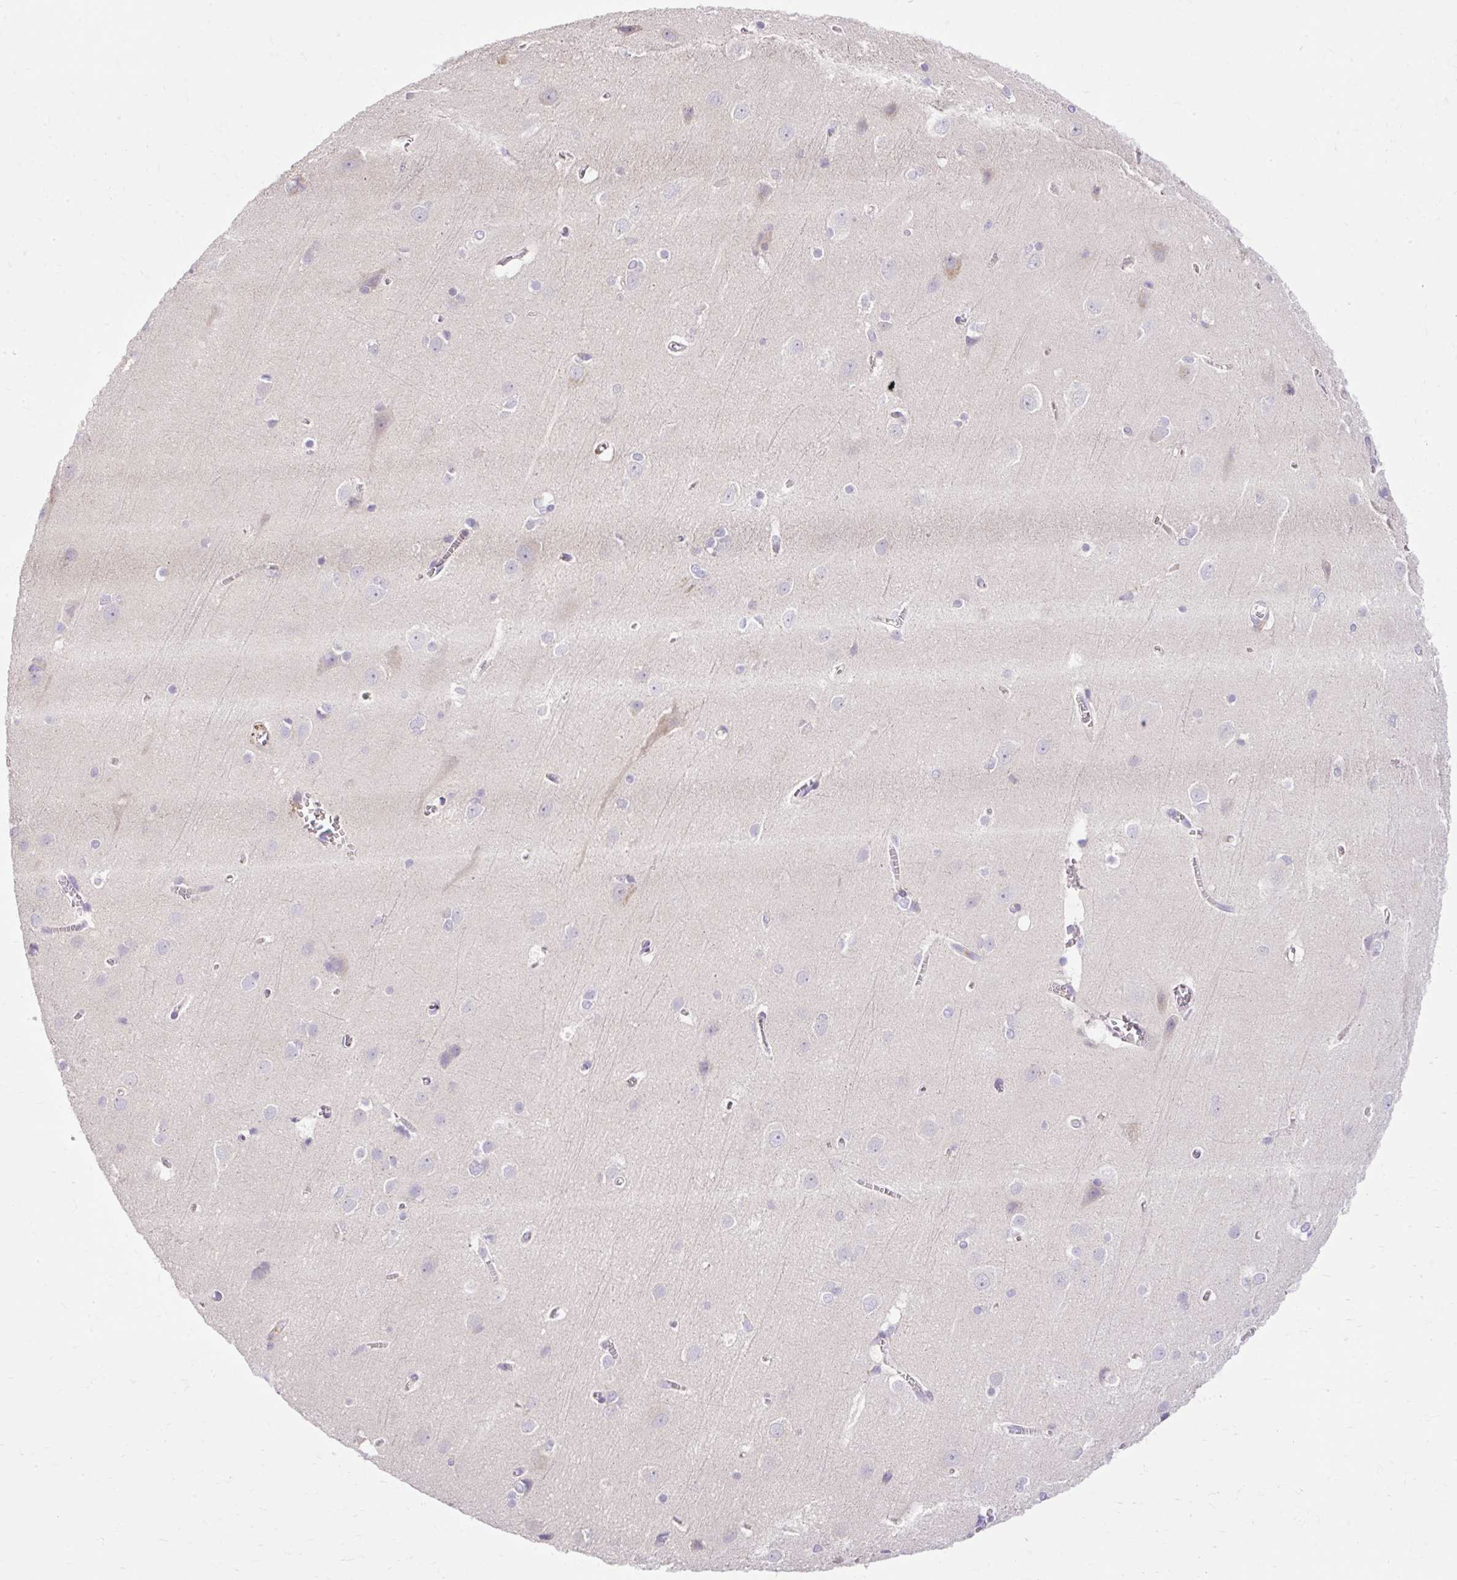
{"staining": {"intensity": "negative", "quantity": "none", "location": "none"}, "tissue": "cerebral cortex", "cell_type": "Endothelial cells", "image_type": "normal", "snomed": [{"axis": "morphology", "description": "Normal tissue, NOS"}, {"axis": "topography", "description": "Cerebral cortex"}], "caption": "An immunohistochemistry micrograph of benign cerebral cortex is shown. There is no staining in endothelial cells of cerebral cortex. The staining was performed using DAB to visualize the protein expression in brown, while the nuclei were stained in blue with hematoxylin (Magnification: 20x).", "gene": "HEXB", "patient": {"sex": "male", "age": 37}}